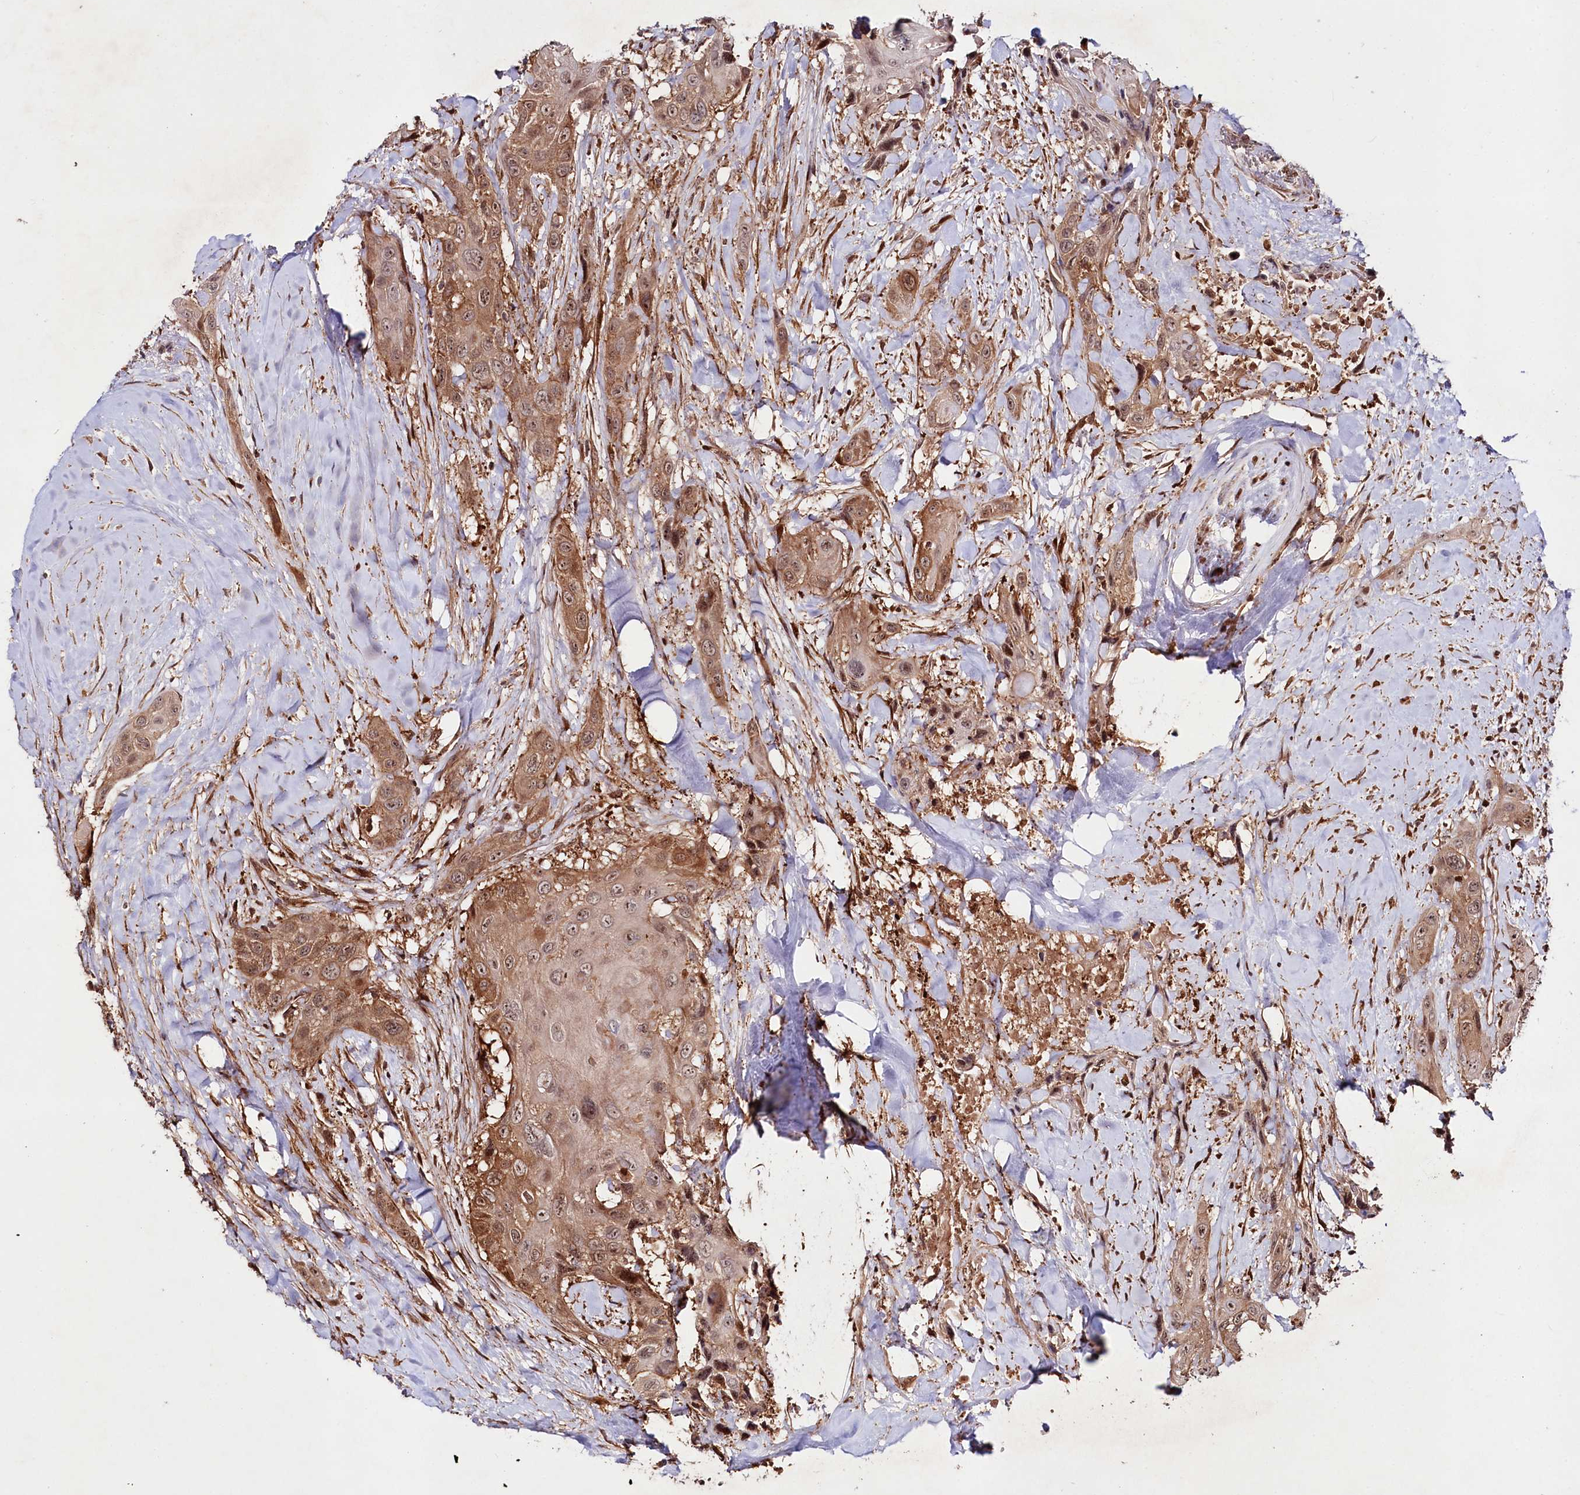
{"staining": {"intensity": "moderate", "quantity": ">75%", "location": "cytoplasmic/membranous,nuclear"}, "tissue": "head and neck cancer", "cell_type": "Tumor cells", "image_type": "cancer", "snomed": [{"axis": "morphology", "description": "Squamous cell carcinoma, NOS"}, {"axis": "topography", "description": "Head-Neck"}], "caption": "A histopathology image showing moderate cytoplasmic/membranous and nuclear expression in about >75% of tumor cells in head and neck cancer, as visualized by brown immunohistochemical staining.", "gene": "NEDD1", "patient": {"sex": "male", "age": 81}}